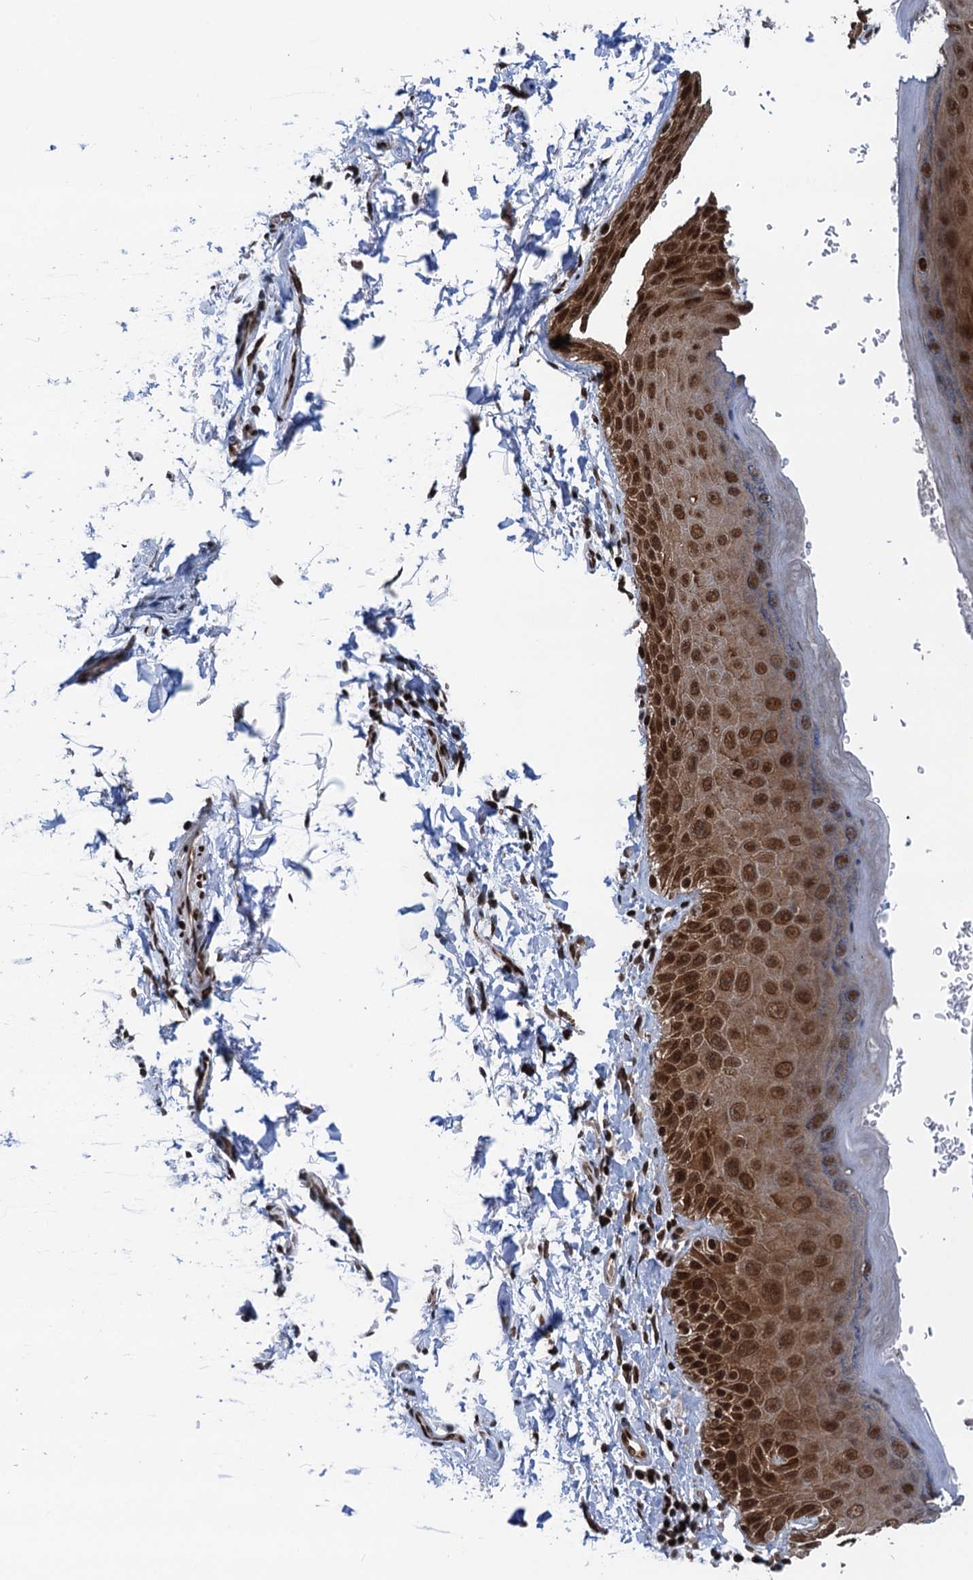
{"staining": {"intensity": "strong", "quantity": ">75%", "location": "cytoplasmic/membranous,nuclear"}, "tissue": "skin", "cell_type": "Epidermal cells", "image_type": "normal", "snomed": [{"axis": "morphology", "description": "Normal tissue, NOS"}, {"axis": "topography", "description": "Anal"}], "caption": "Protein expression analysis of normal human skin reveals strong cytoplasmic/membranous,nuclear staining in about >75% of epidermal cells.", "gene": "PPP4R1", "patient": {"sex": "male", "age": 44}}